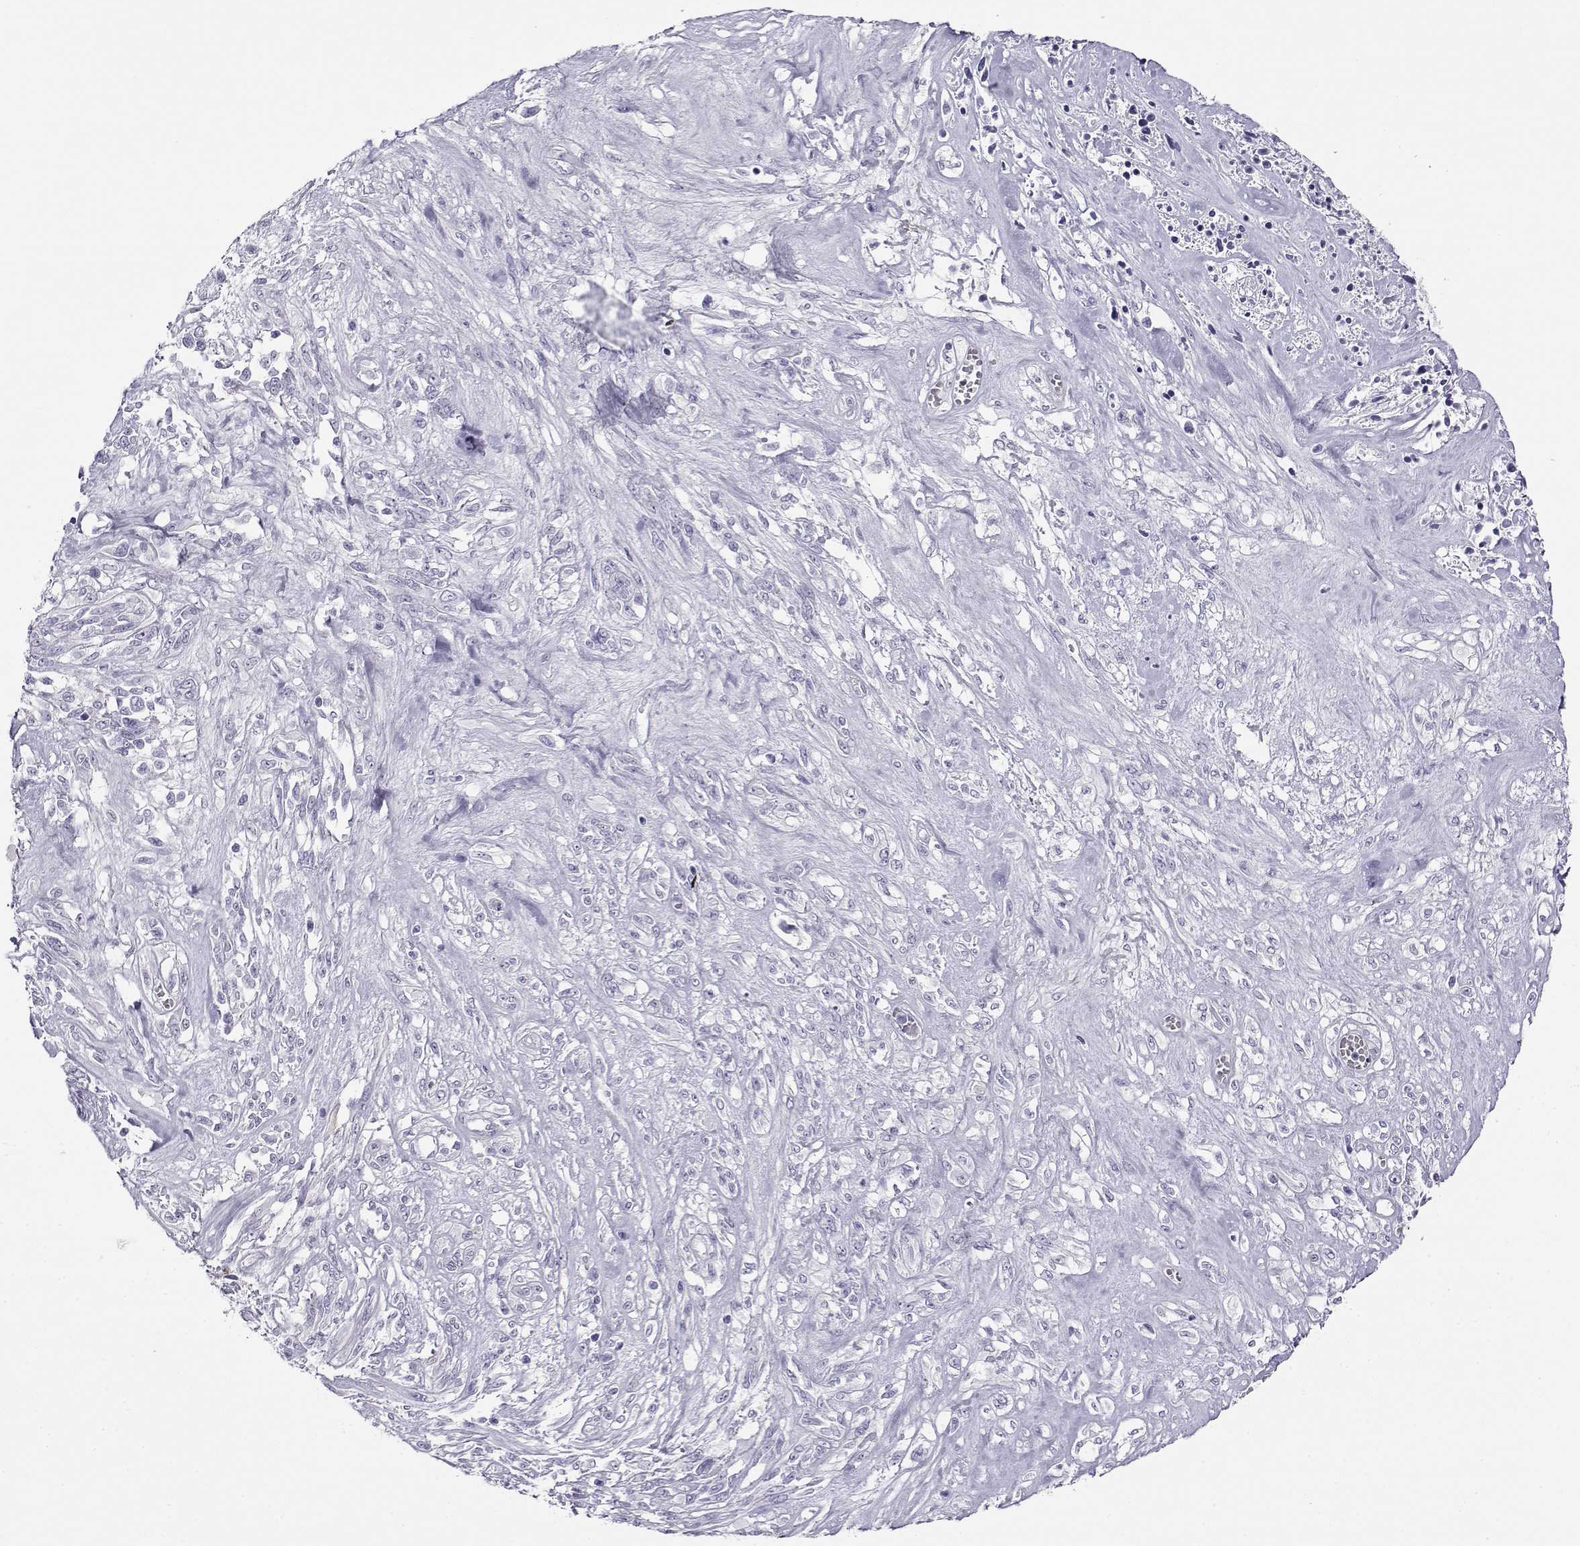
{"staining": {"intensity": "negative", "quantity": "none", "location": "none"}, "tissue": "melanoma", "cell_type": "Tumor cells", "image_type": "cancer", "snomed": [{"axis": "morphology", "description": "Malignant melanoma, NOS"}, {"axis": "topography", "description": "Skin"}], "caption": "This is an immunohistochemistry (IHC) image of malignant melanoma. There is no expression in tumor cells.", "gene": "RHOXF2", "patient": {"sex": "female", "age": 91}}